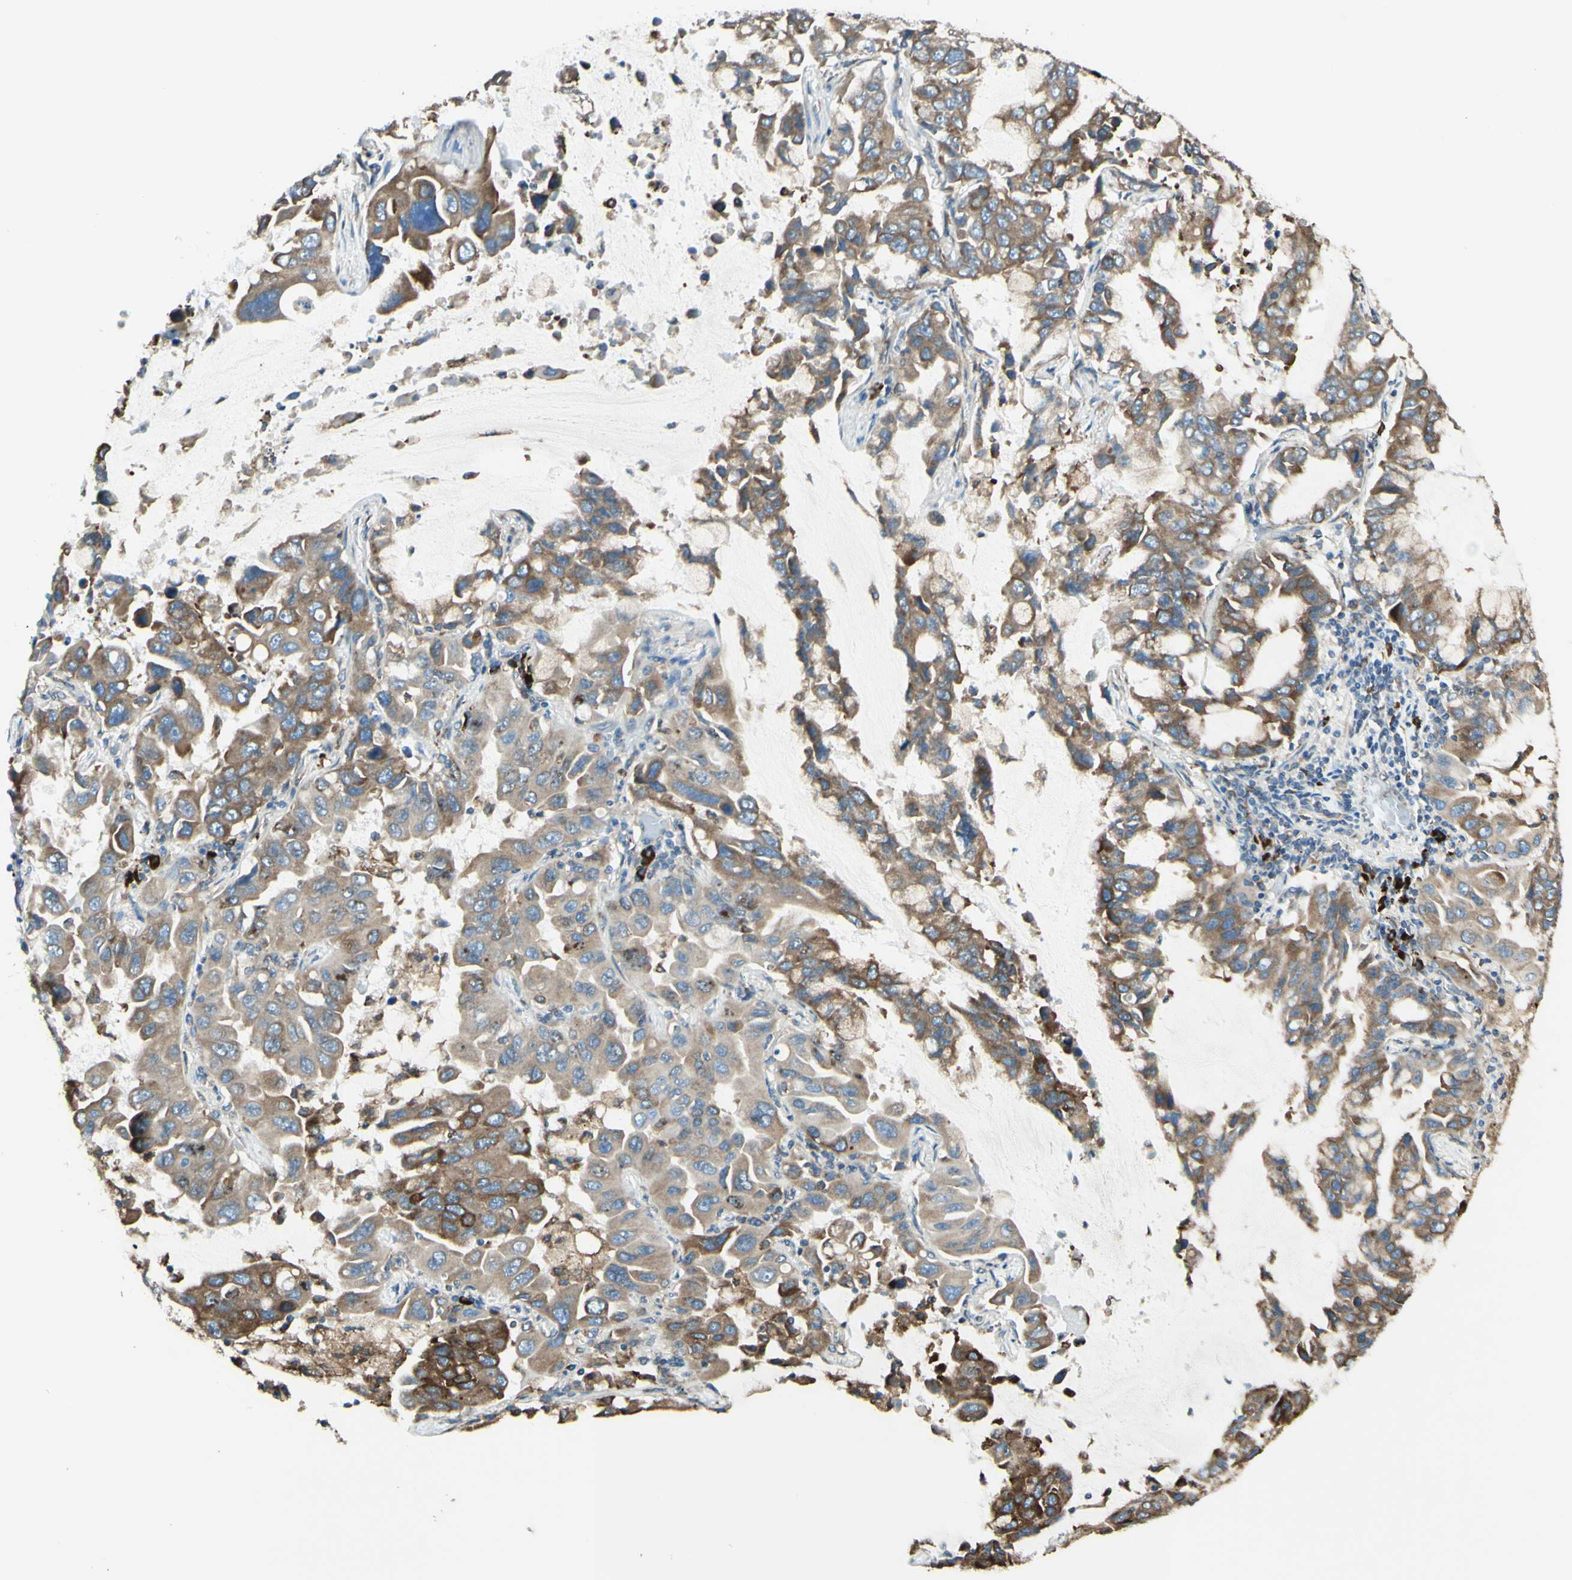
{"staining": {"intensity": "moderate", "quantity": ">75%", "location": "cytoplasmic/membranous"}, "tissue": "lung cancer", "cell_type": "Tumor cells", "image_type": "cancer", "snomed": [{"axis": "morphology", "description": "Adenocarcinoma, NOS"}, {"axis": "topography", "description": "Lung"}], "caption": "A high-resolution histopathology image shows immunohistochemistry (IHC) staining of adenocarcinoma (lung), which shows moderate cytoplasmic/membranous expression in approximately >75% of tumor cells. Nuclei are stained in blue.", "gene": "DNAJB11", "patient": {"sex": "male", "age": 64}}